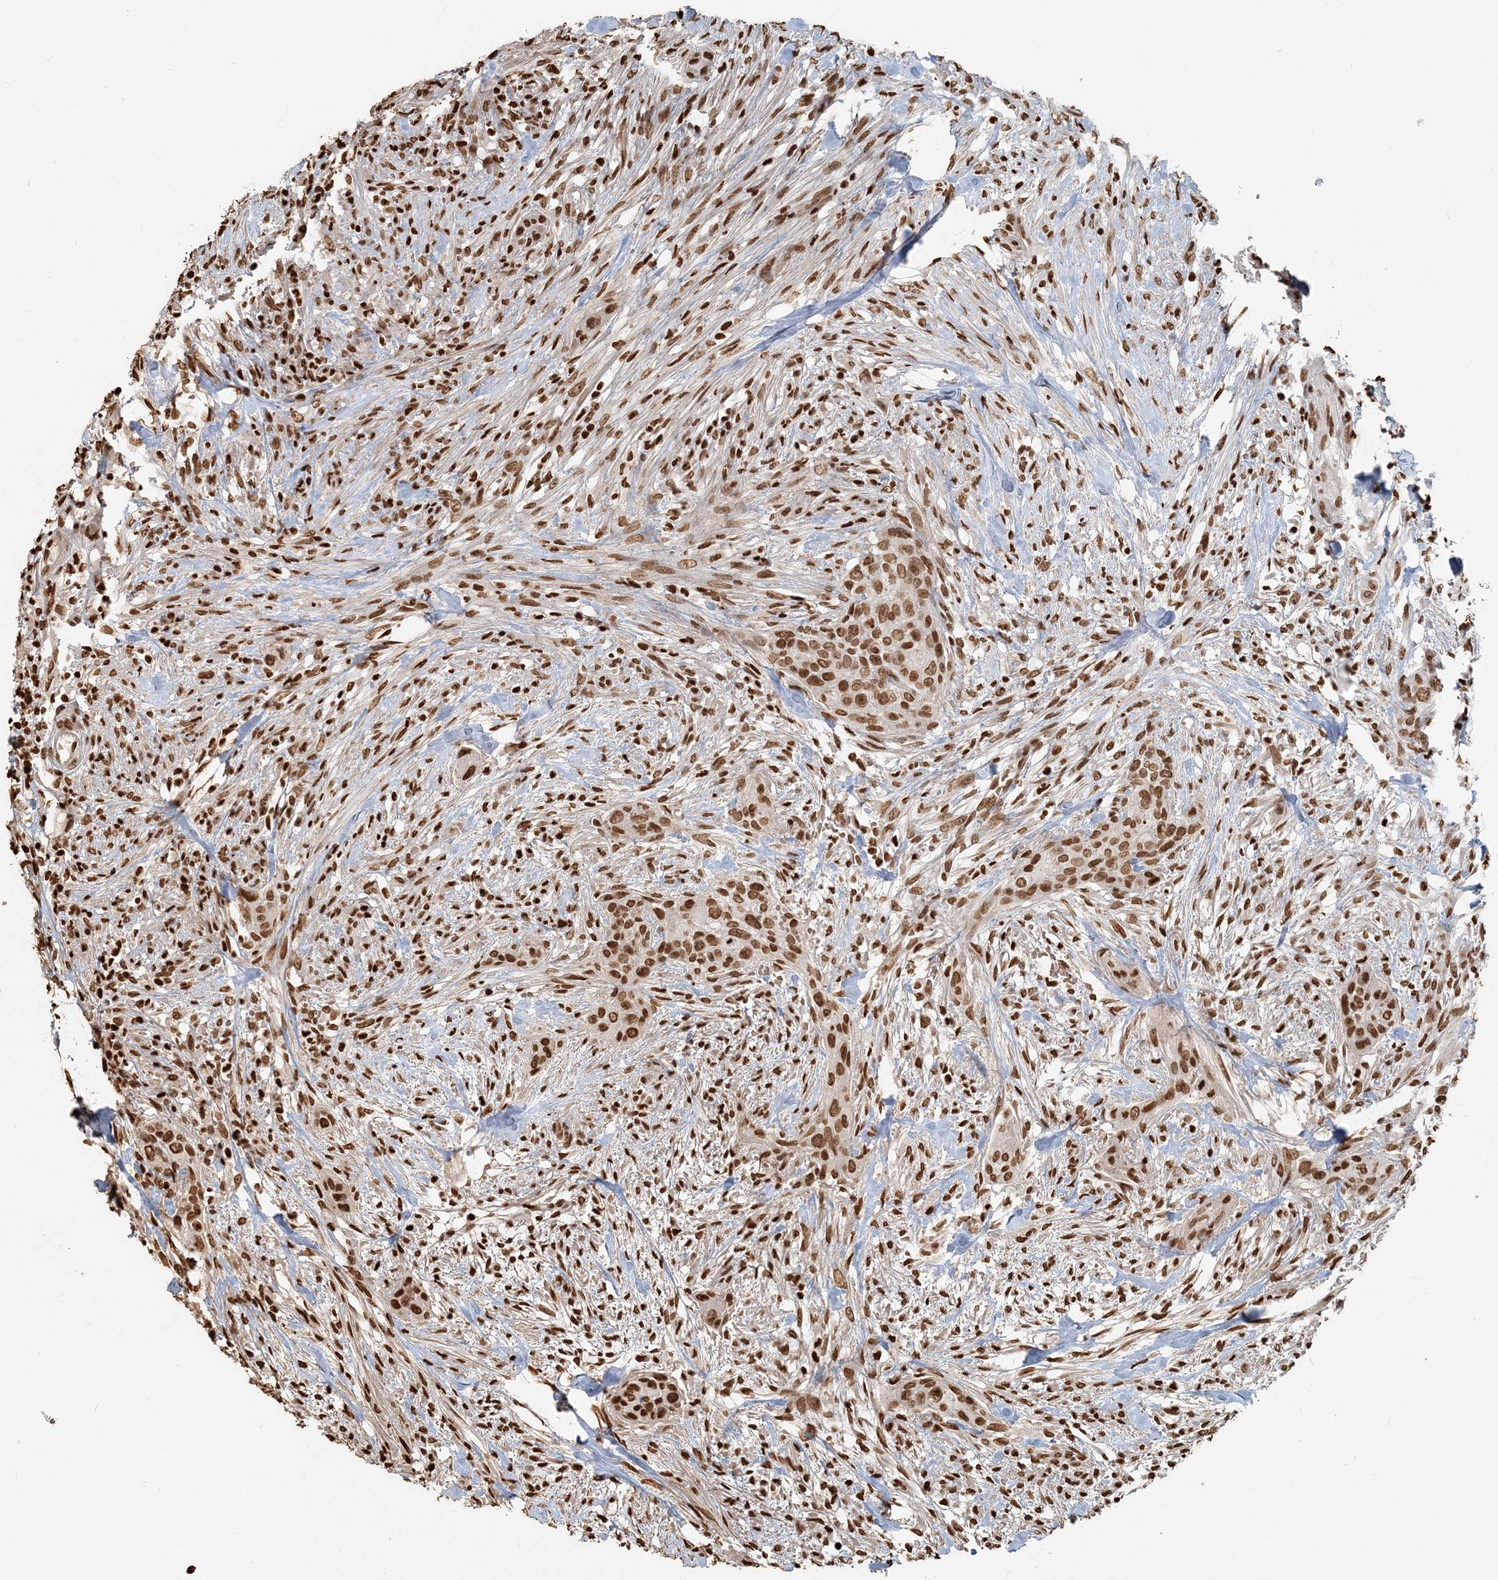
{"staining": {"intensity": "strong", "quantity": ">75%", "location": "nuclear"}, "tissue": "urothelial cancer", "cell_type": "Tumor cells", "image_type": "cancer", "snomed": [{"axis": "morphology", "description": "Urothelial carcinoma, High grade"}, {"axis": "topography", "description": "Urinary bladder"}], "caption": "DAB immunohistochemical staining of urothelial carcinoma (high-grade) demonstrates strong nuclear protein staining in about >75% of tumor cells.", "gene": "H3-3B", "patient": {"sex": "male", "age": 35}}